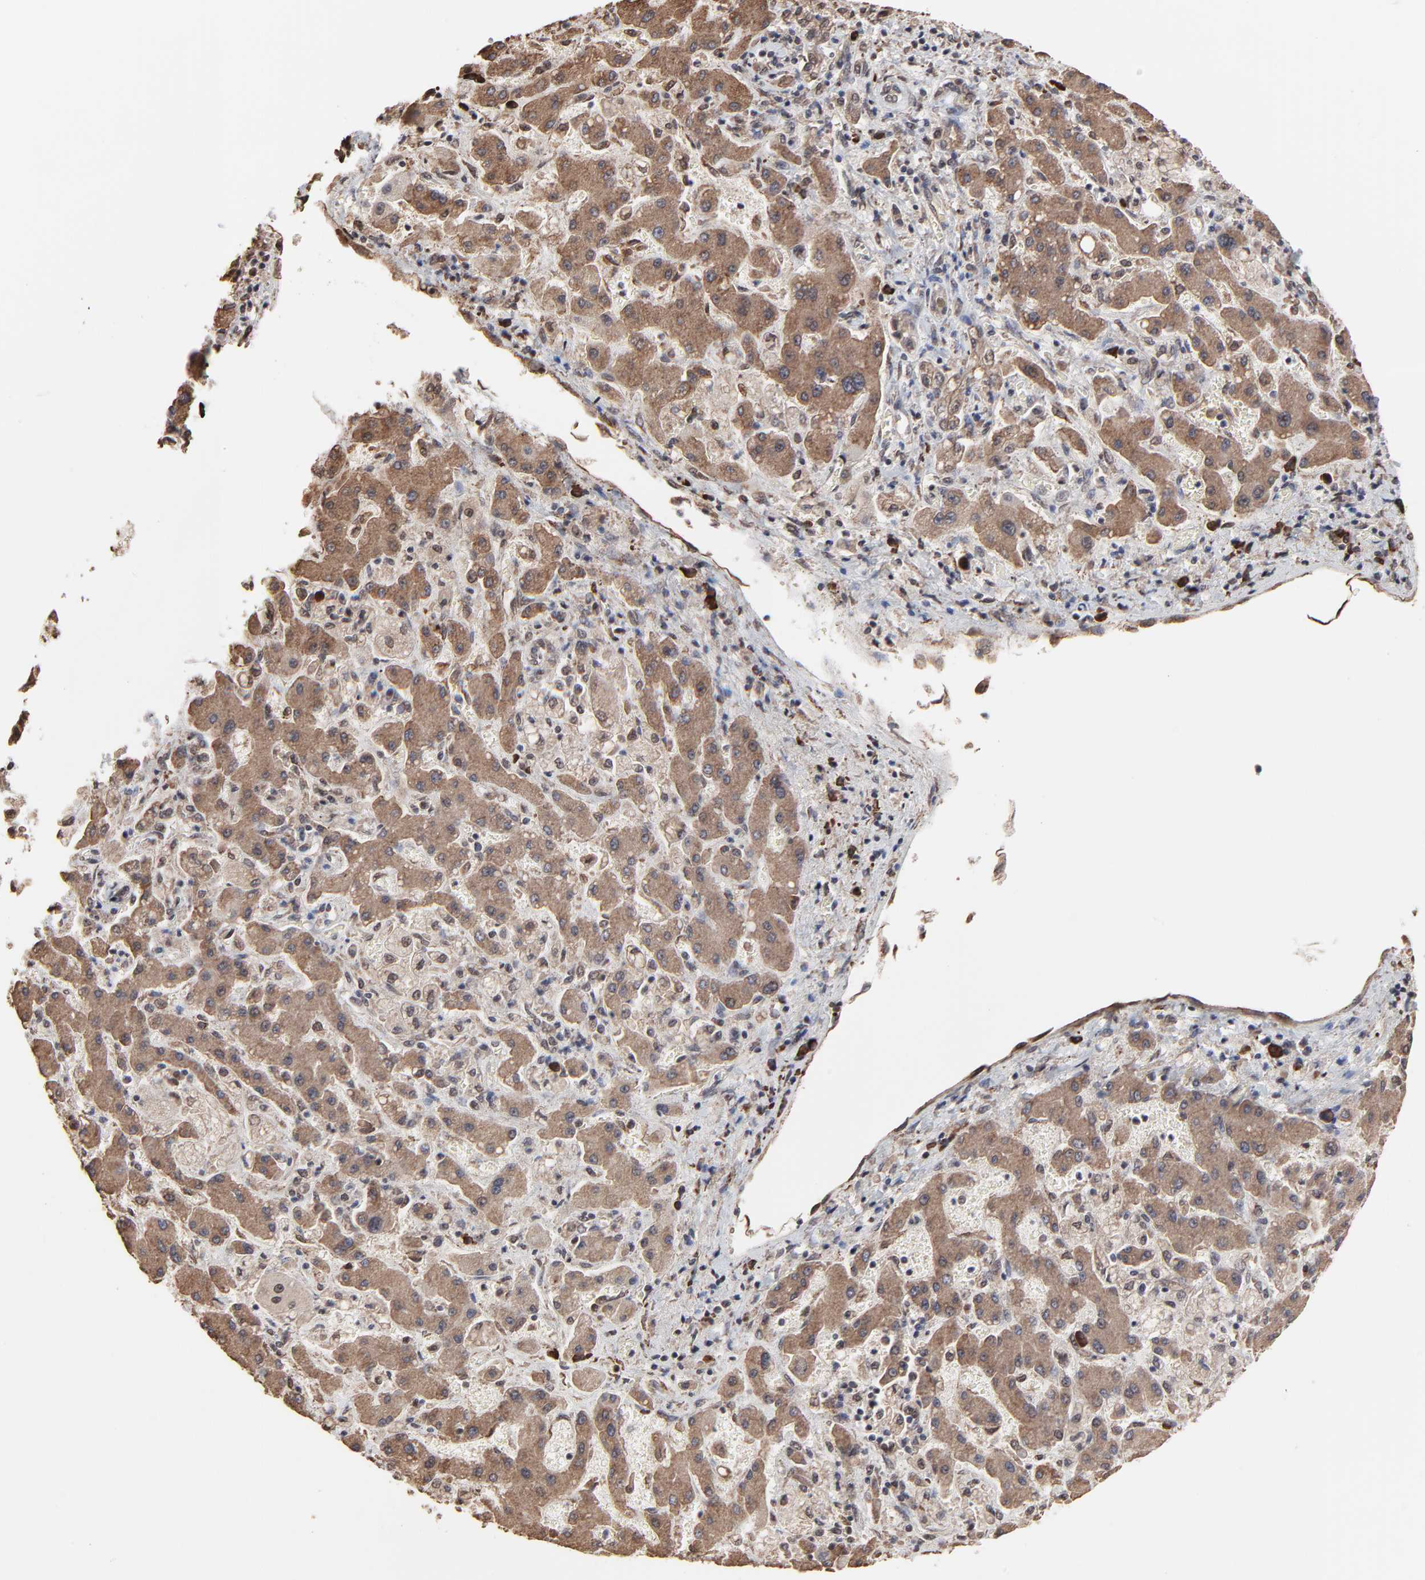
{"staining": {"intensity": "moderate", "quantity": ">75%", "location": "cytoplasmic/membranous"}, "tissue": "liver cancer", "cell_type": "Tumor cells", "image_type": "cancer", "snomed": [{"axis": "morphology", "description": "Cholangiocarcinoma"}, {"axis": "topography", "description": "Liver"}], "caption": "A histopathology image showing moderate cytoplasmic/membranous staining in approximately >75% of tumor cells in liver cancer (cholangiocarcinoma), as visualized by brown immunohistochemical staining.", "gene": "CHM", "patient": {"sex": "male", "age": 50}}